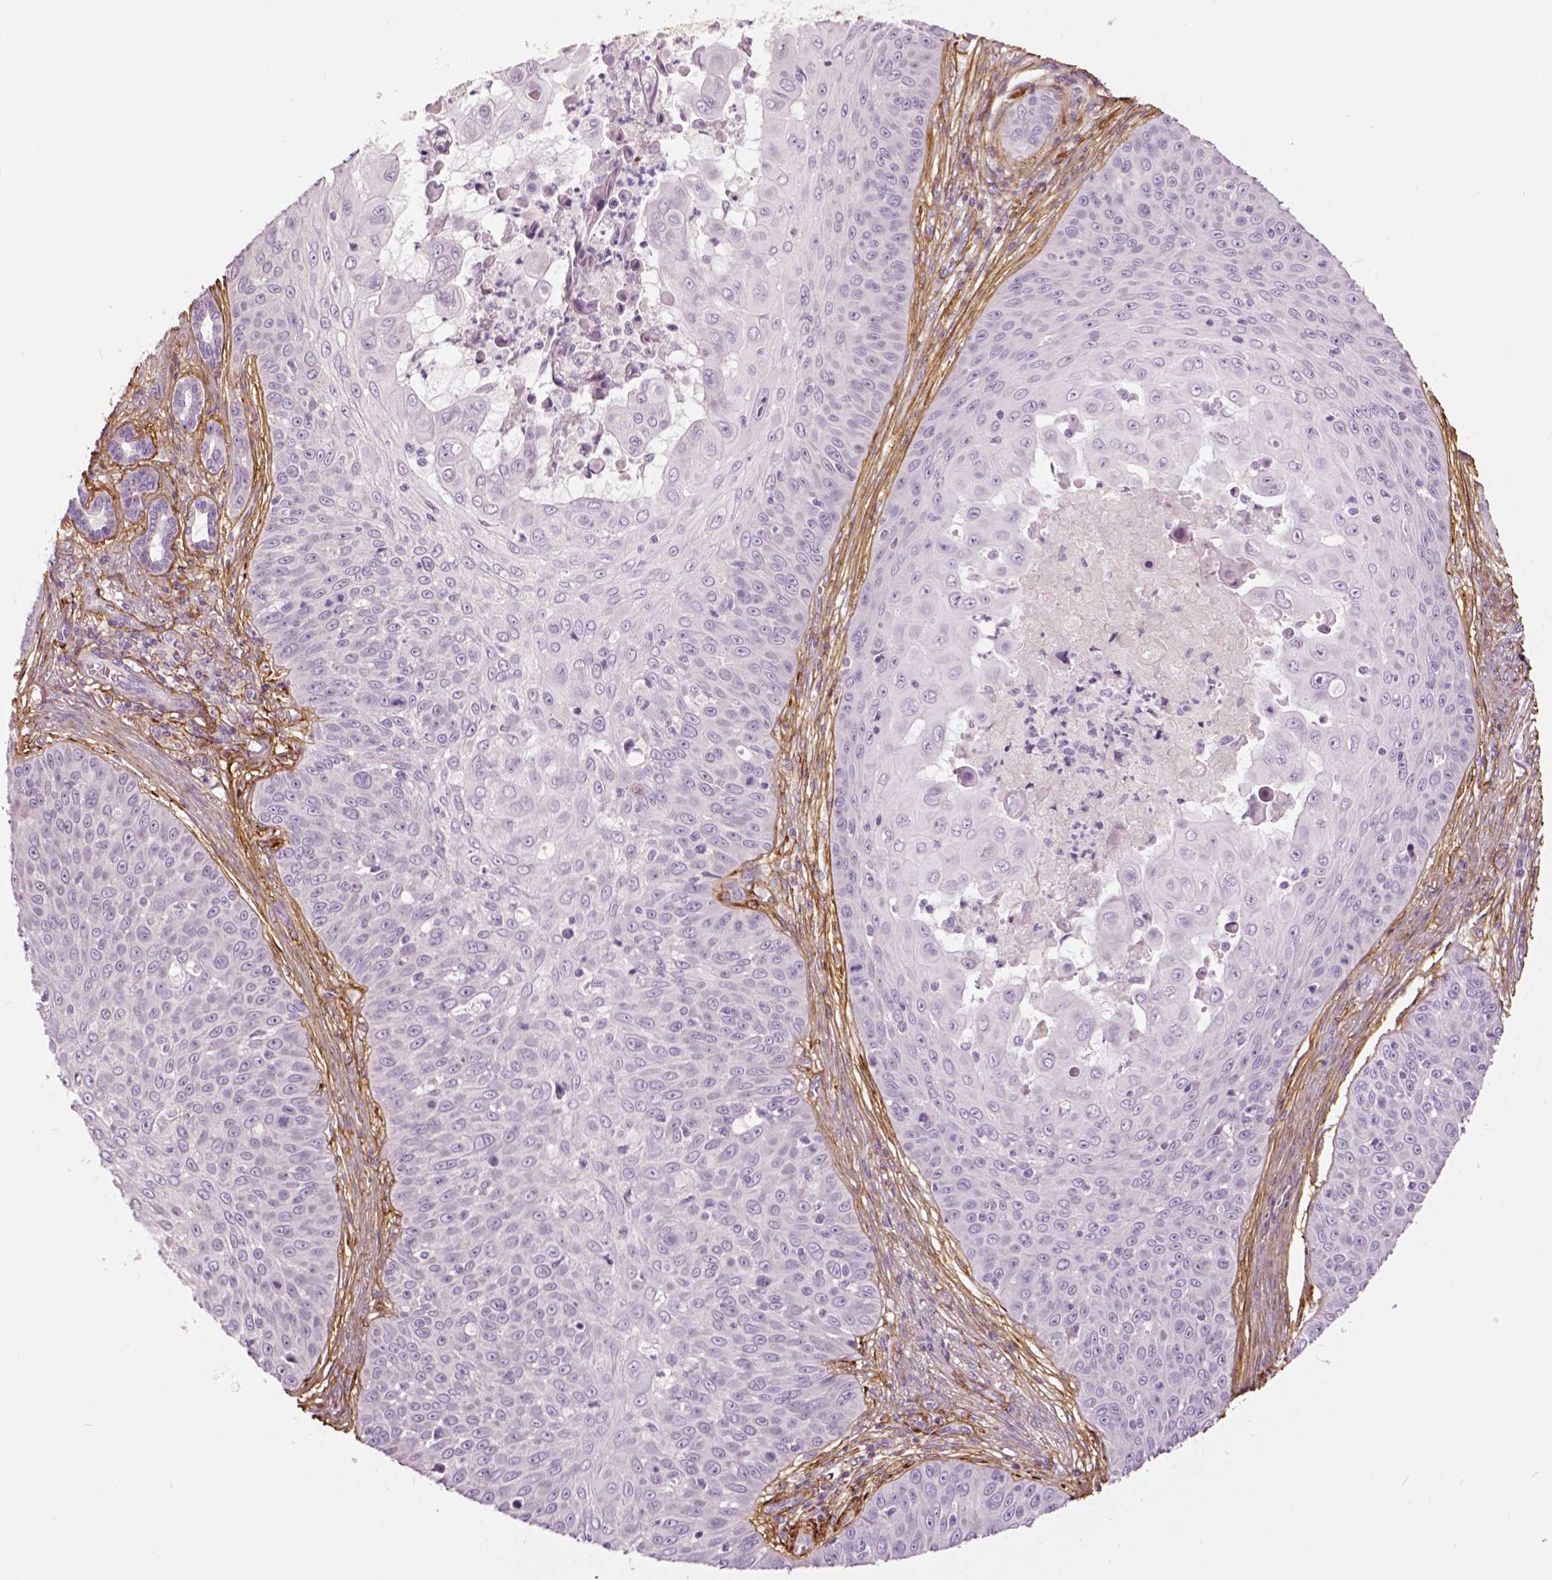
{"staining": {"intensity": "negative", "quantity": "none", "location": "none"}, "tissue": "skin cancer", "cell_type": "Tumor cells", "image_type": "cancer", "snomed": [{"axis": "morphology", "description": "Squamous cell carcinoma, NOS"}, {"axis": "topography", "description": "Skin"}], "caption": "Immunohistochemistry (IHC) of skin cancer (squamous cell carcinoma) displays no expression in tumor cells.", "gene": "COL6A2", "patient": {"sex": "male", "age": 82}}